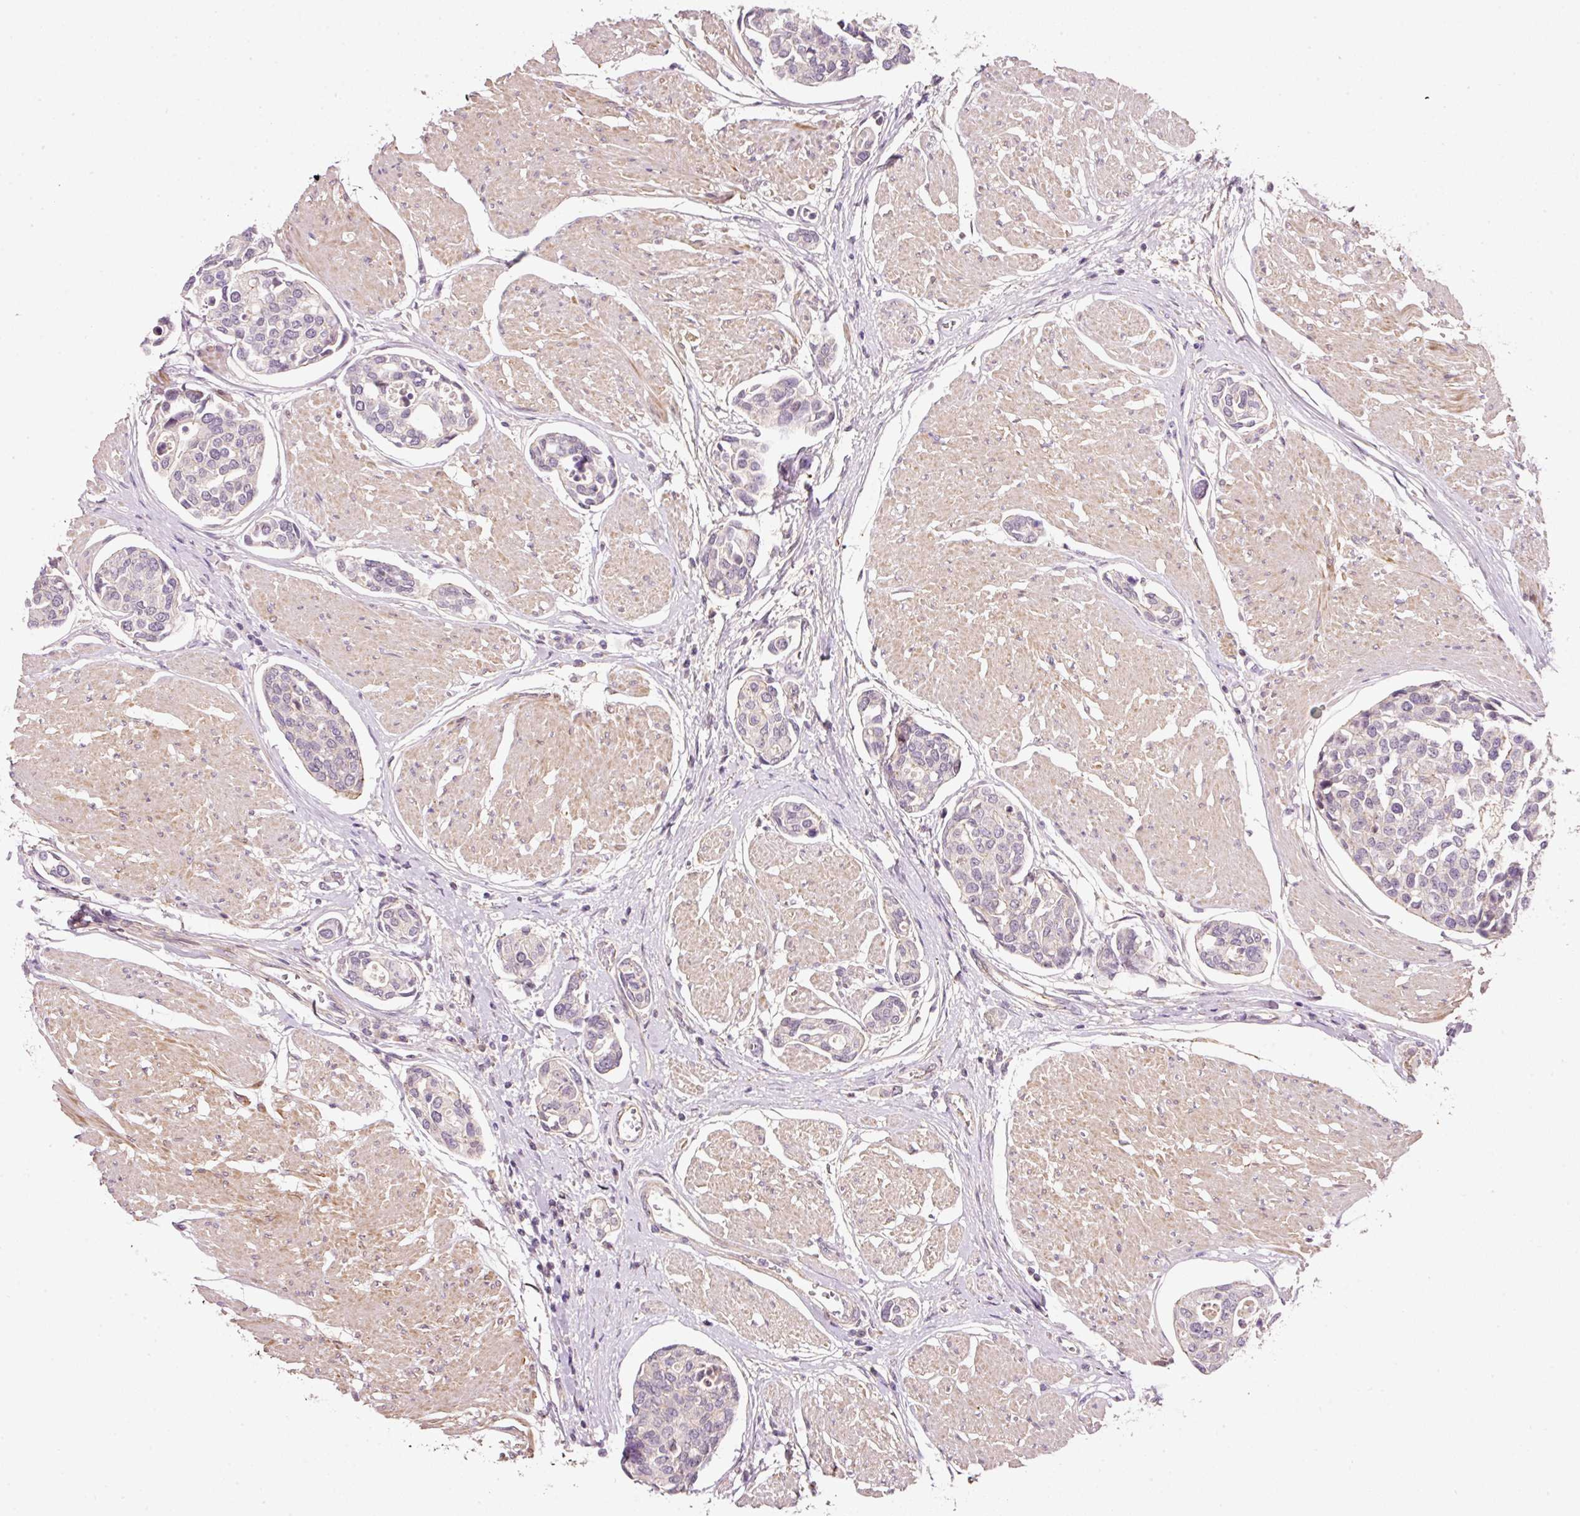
{"staining": {"intensity": "negative", "quantity": "none", "location": "none"}, "tissue": "urothelial cancer", "cell_type": "Tumor cells", "image_type": "cancer", "snomed": [{"axis": "morphology", "description": "Urothelial carcinoma, High grade"}, {"axis": "topography", "description": "Urinary bladder"}], "caption": "Immunohistochemistry (IHC) of high-grade urothelial carcinoma exhibits no positivity in tumor cells.", "gene": "TIRAP", "patient": {"sex": "male", "age": 78}}